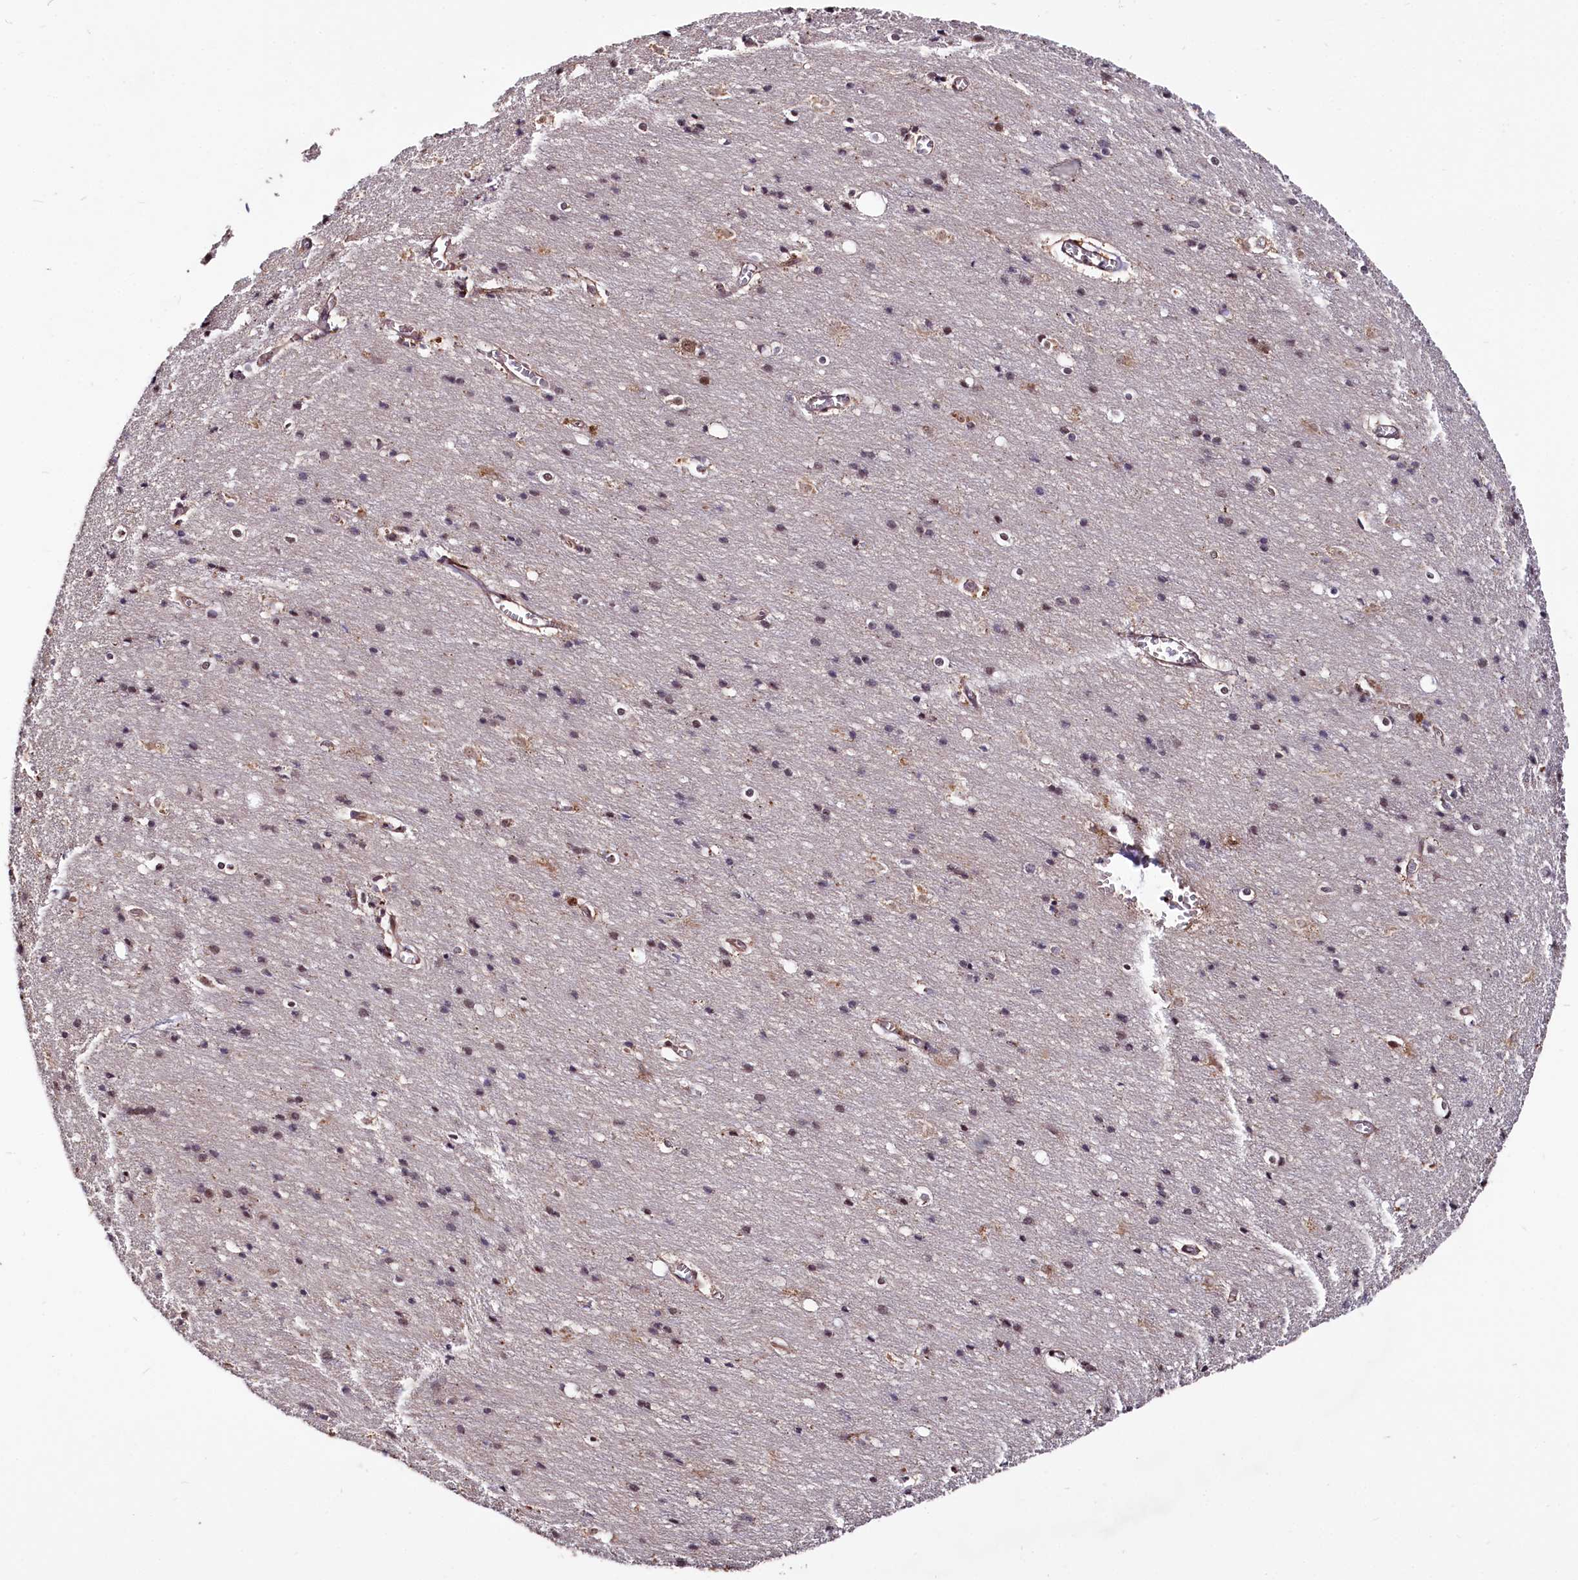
{"staining": {"intensity": "moderate", "quantity": ">75%", "location": "cytoplasmic/membranous,nuclear"}, "tissue": "cerebral cortex", "cell_type": "Endothelial cells", "image_type": "normal", "snomed": [{"axis": "morphology", "description": "Normal tissue, NOS"}, {"axis": "topography", "description": "Cerebral cortex"}], "caption": "Protein analysis of normal cerebral cortex exhibits moderate cytoplasmic/membranous,nuclear positivity in approximately >75% of endothelial cells. (DAB (3,3'-diaminobenzidine) = brown stain, brightfield microscopy at high magnification).", "gene": "UBE3A", "patient": {"sex": "male", "age": 54}}